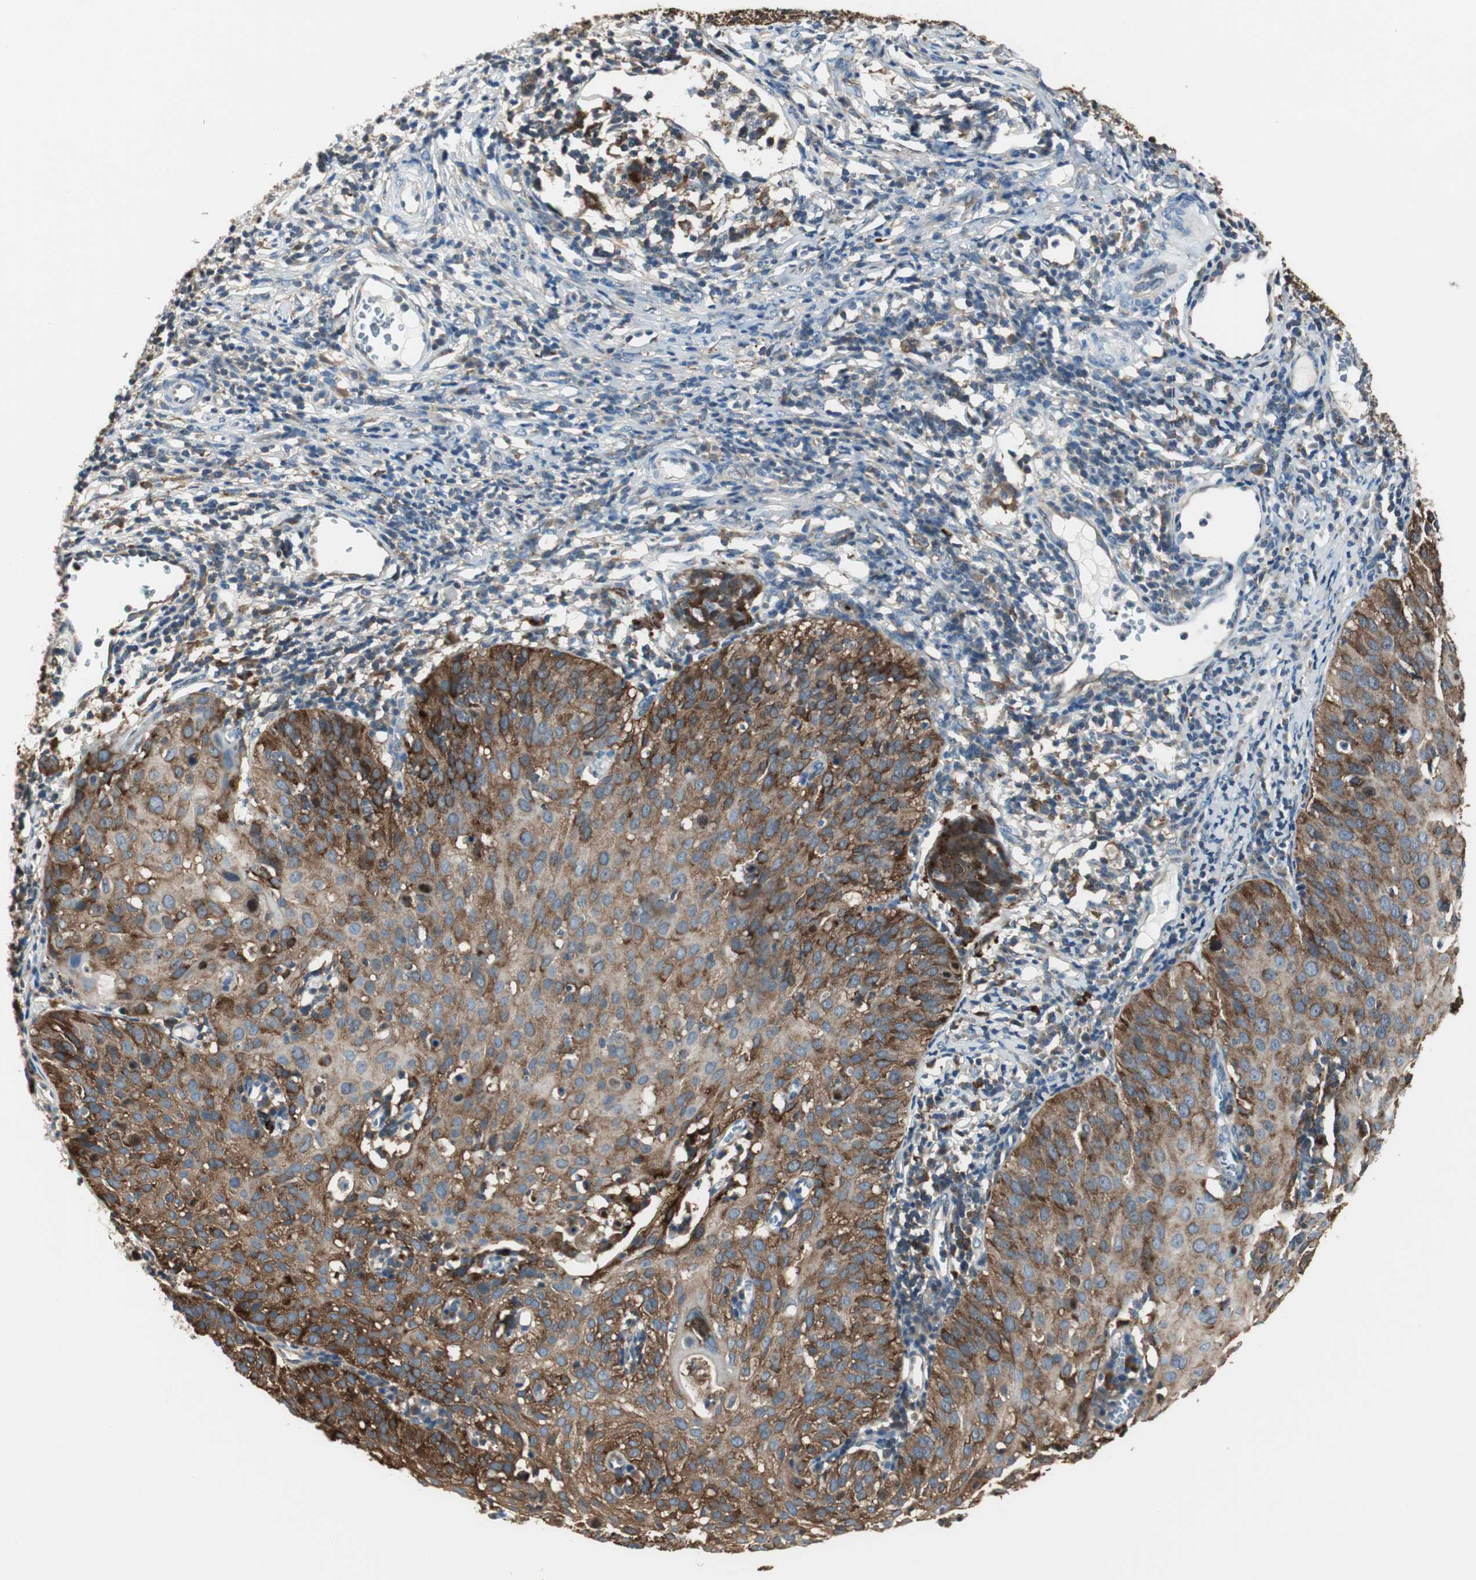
{"staining": {"intensity": "moderate", "quantity": ">75%", "location": "cytoplasmic/membranous"}, "tissue": "cervical cancer", "cell_type": "Tumor cells", "image_type": "cancer", "snomed": [{"axis": "morphology", "description": "Squamous cell carcinoma, NOS"}, {"axis": "topography", "description": "Cervix"}], "caption": "Cervical cancer (squamous cell carcinoma) tissue displays moderate cytoplasmic/membranous positivity in approximately >75% of tumor cells, visualized by immunohistochemistry.", "gene": "NCK1", "patient": {"sex": "female", "age": 38}}